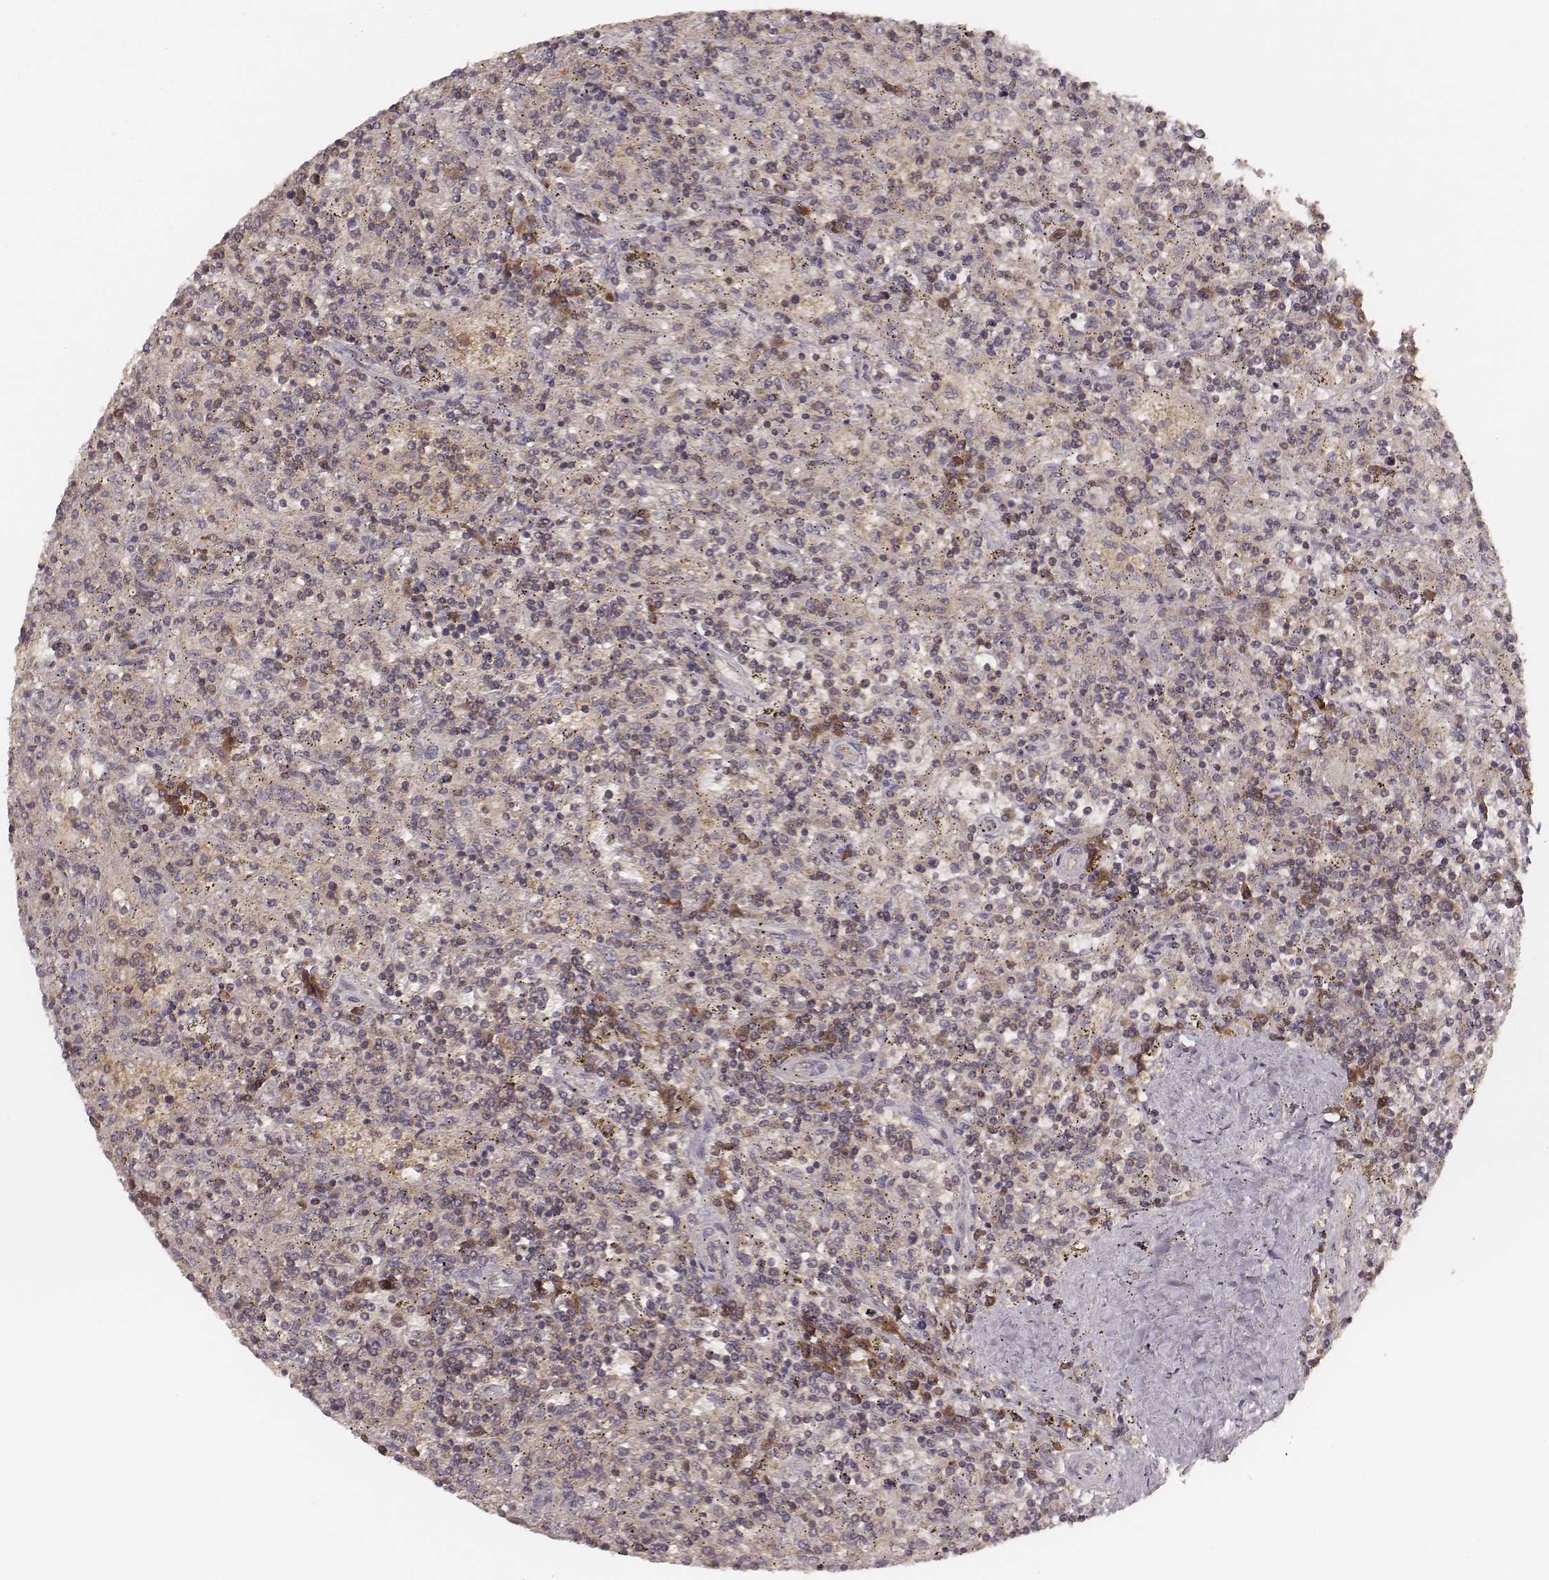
{"staining": {"intensity": "moderate", "quantity": "<25%", "location": "cytoplasmic/membranous"}, "tissue": "lymphoma", "cell_type": "Tumor cells", "image_type": "cancer", "snomed": [{"axis": "morphology", "description": "Malignant lymphoma, non-Hodgkin's type, Low grade"}, {"axis": "topography", "description": "Spleen"}], "caption": "Low-grade malignant lymphoma, non-Hodgkin's type was stained to show a protein in brown. There is low levels of moderate cytoplasmic/membranous staining in about <25% of tumor cells.", "gene": "CARS1", "patient": {"sex": "male", "age": 62}}